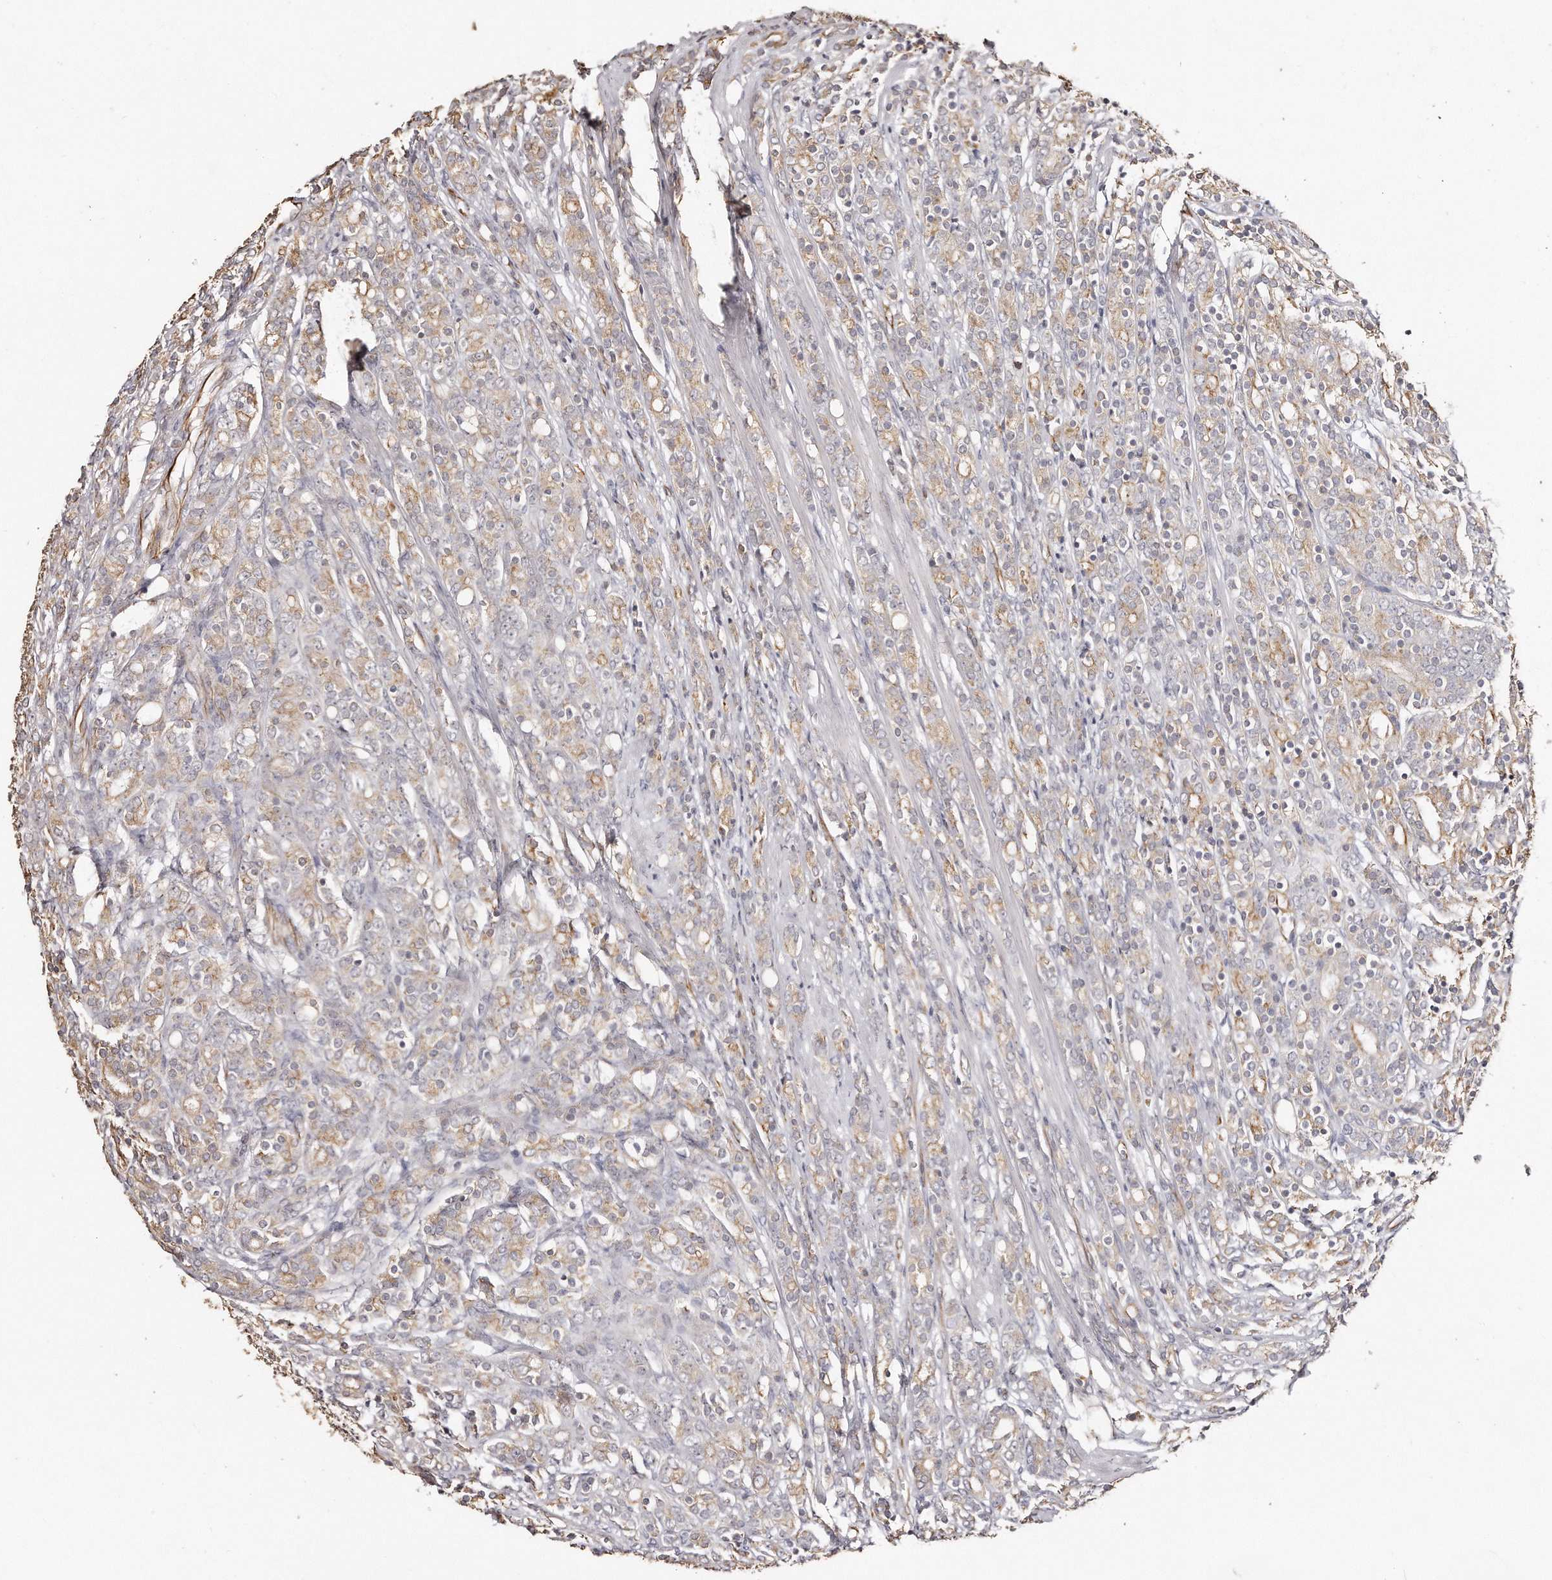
{"staining": {"intensity": "weak", "quantity": ">75%", "location": "cytoplasmic/membranous"}, "tissue": "prostate cancer", "cell_type": "Tumor cells", "image_type": "cancer", "snomed": [{"axis": "morphology", "description": "Adenocarcinoma, High grade"}, {"axis": "topography", "description": "Prostate"}], "caption": "Immunohistochemistry (IHC) of prostate cancer shows low levels of weak cytoplasmic/membranous staining in about >75% of tumor cells.", "gene": "ZYG11A", "patient": {"sex": "male", "age": 62}}